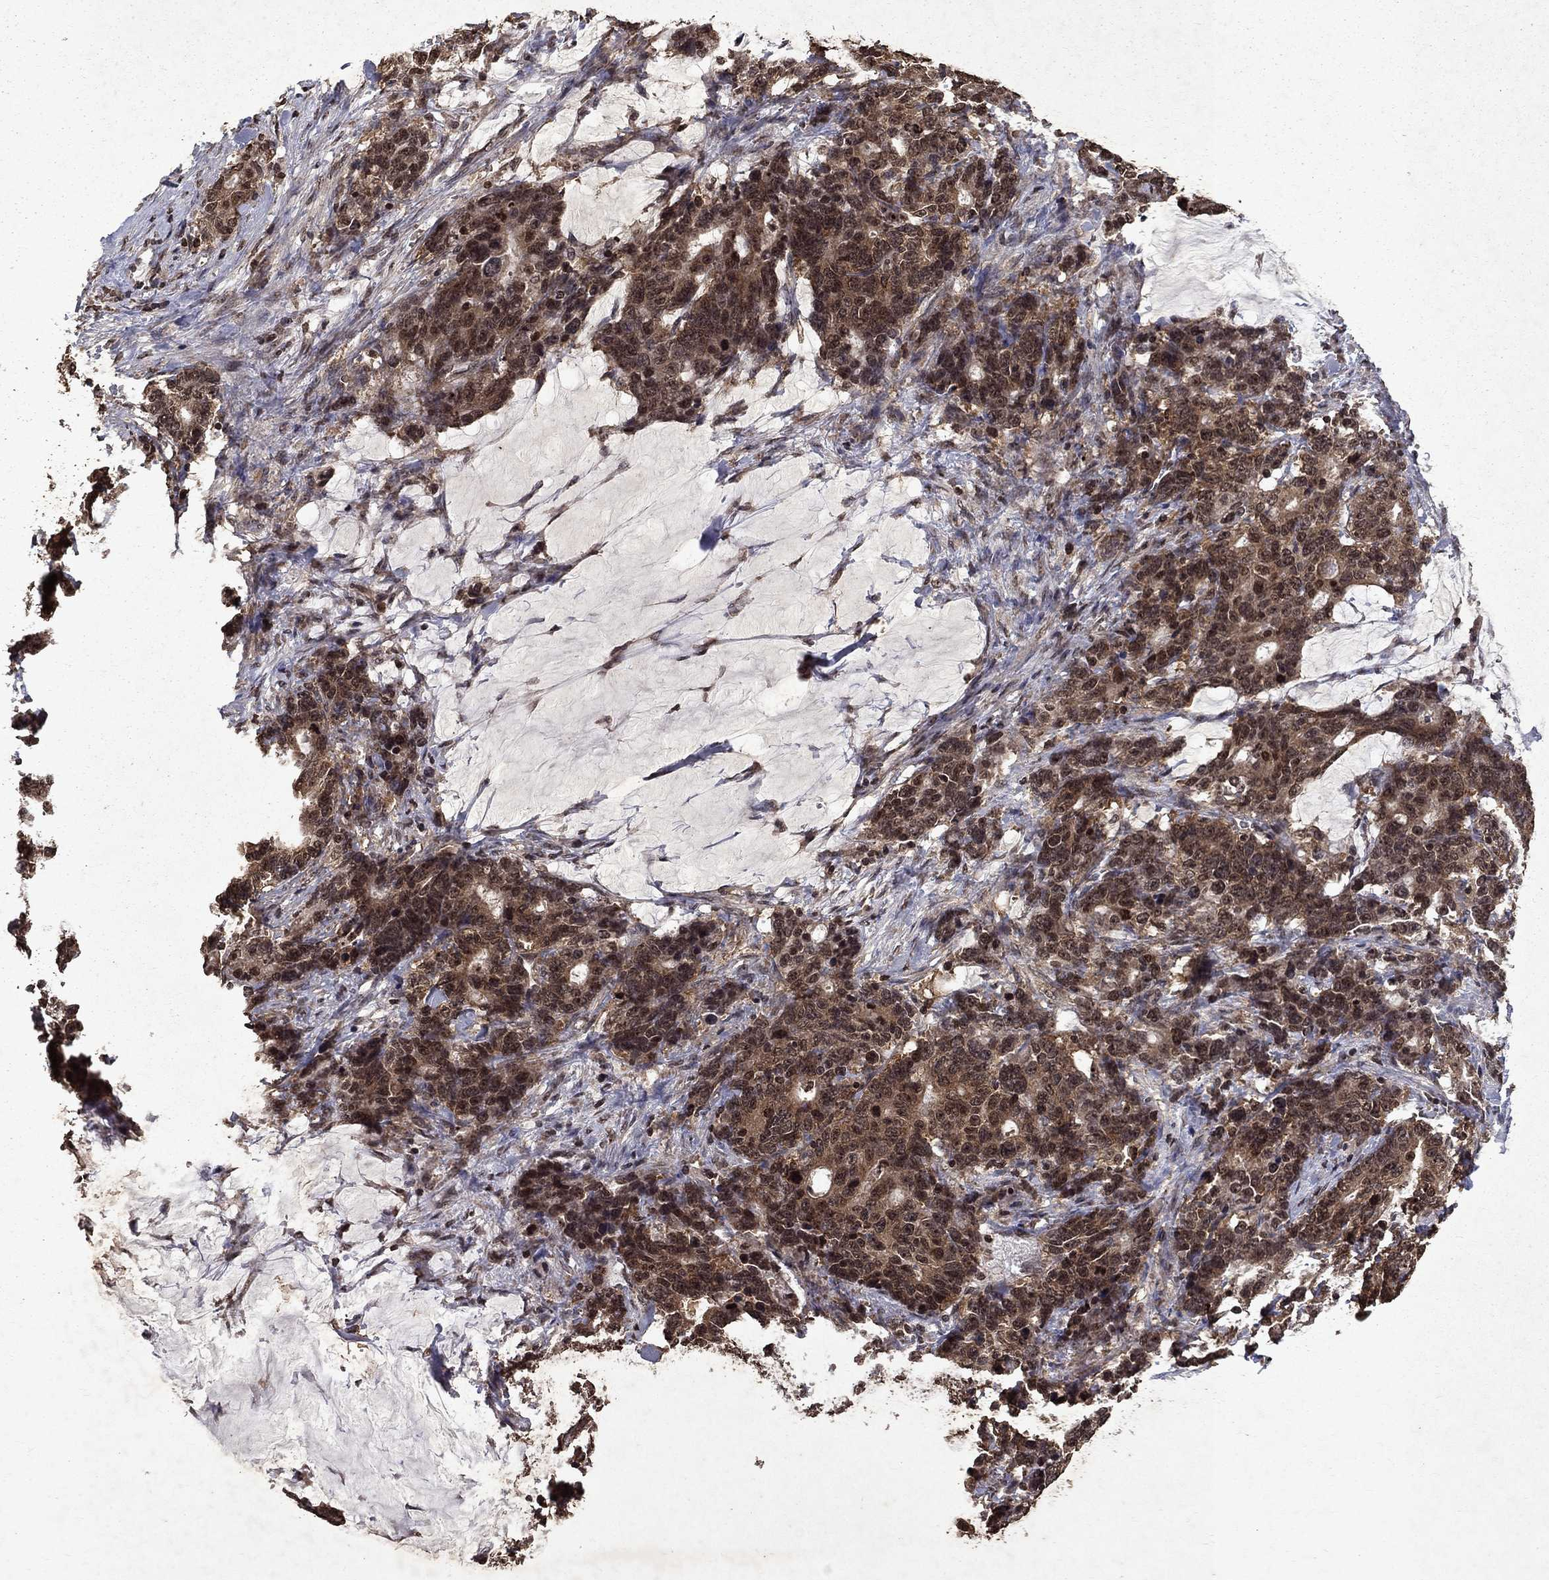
{"staining": {"intensity": "moderate", "quantity": ">75%", "location": "cytoplasmic/membranous,nuclear"}, "tissue": "stomach cancer", "cell_type": "Tumor cells", "image_type": "cancer", "snomed": [{"axis": "morphology", "description": "Normal tissue, NOS"}, {"axis": "morphology", "description": "Adenocarcinoma, NOS"}, {"axis": "topography", "description": "Stomach"}], "caption": "Immunohistochemical staining of human adenocarcinoma (stomach) demonstrates medium levels of moderate cytoplasmic/membranous and nuclear positivity in about >75% of tumor cells.", "gene": "PIN4", "patient": {"sex": "female", "age": 64}}